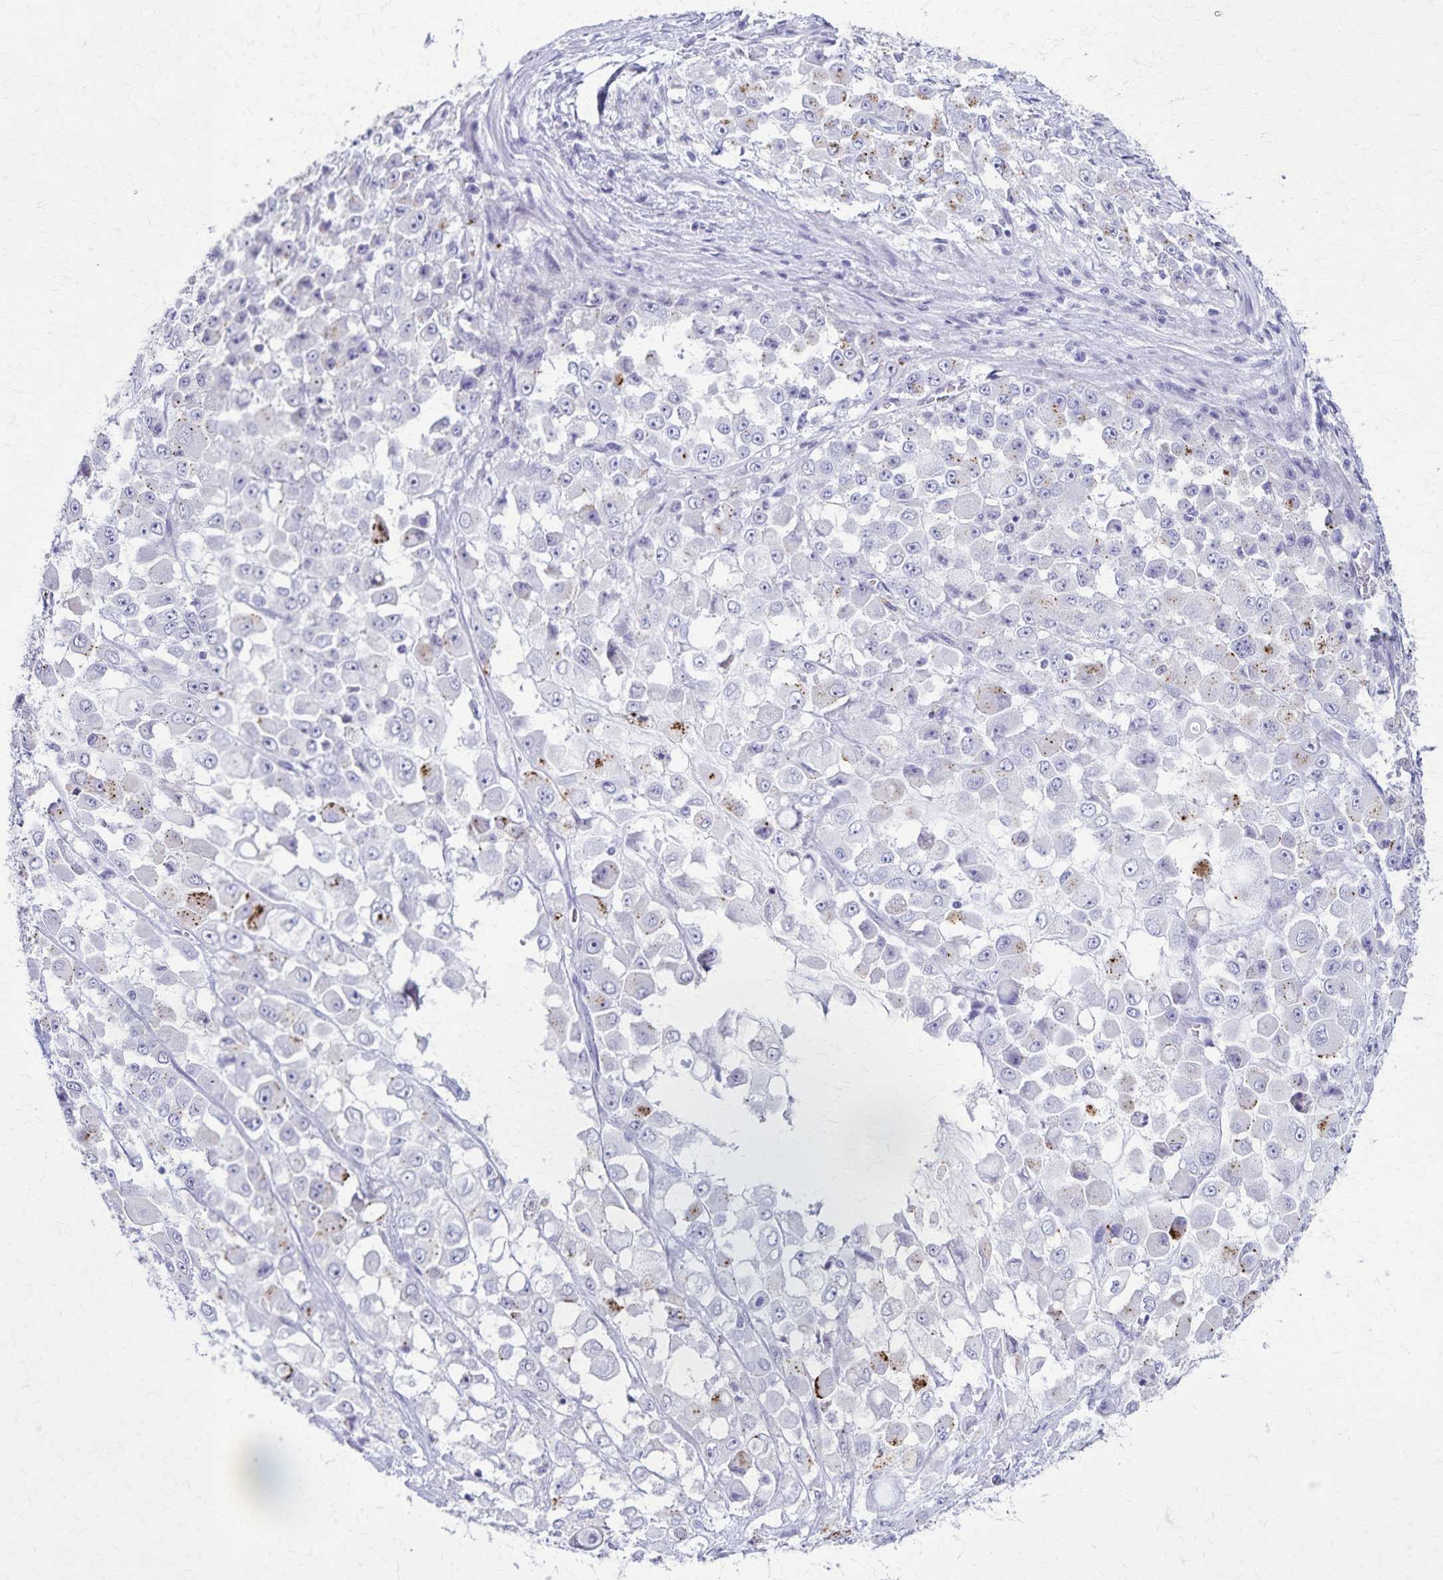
{"staining": {"intensity": "moderate", "quantity": "<25%", "location": "cytoplasmic/membranous"}, "tissue": "stomach cancer", "cell_type": "Tumor cells", "image_type": "cancer", "snomed": [{"axis": "morphology", "description": "Adenocarcinoma, NOS"}, {"axis": "topography", "description": "Stomach"}], "caption": "About <25% of tumor cells in stomach cancer demonstrate moderate cytoplasmic/membranous protein staining as visualized by brown immunohistochemical staining.", "gene": "TMEM60", "patient": {"sex": "female", "age": 76}}